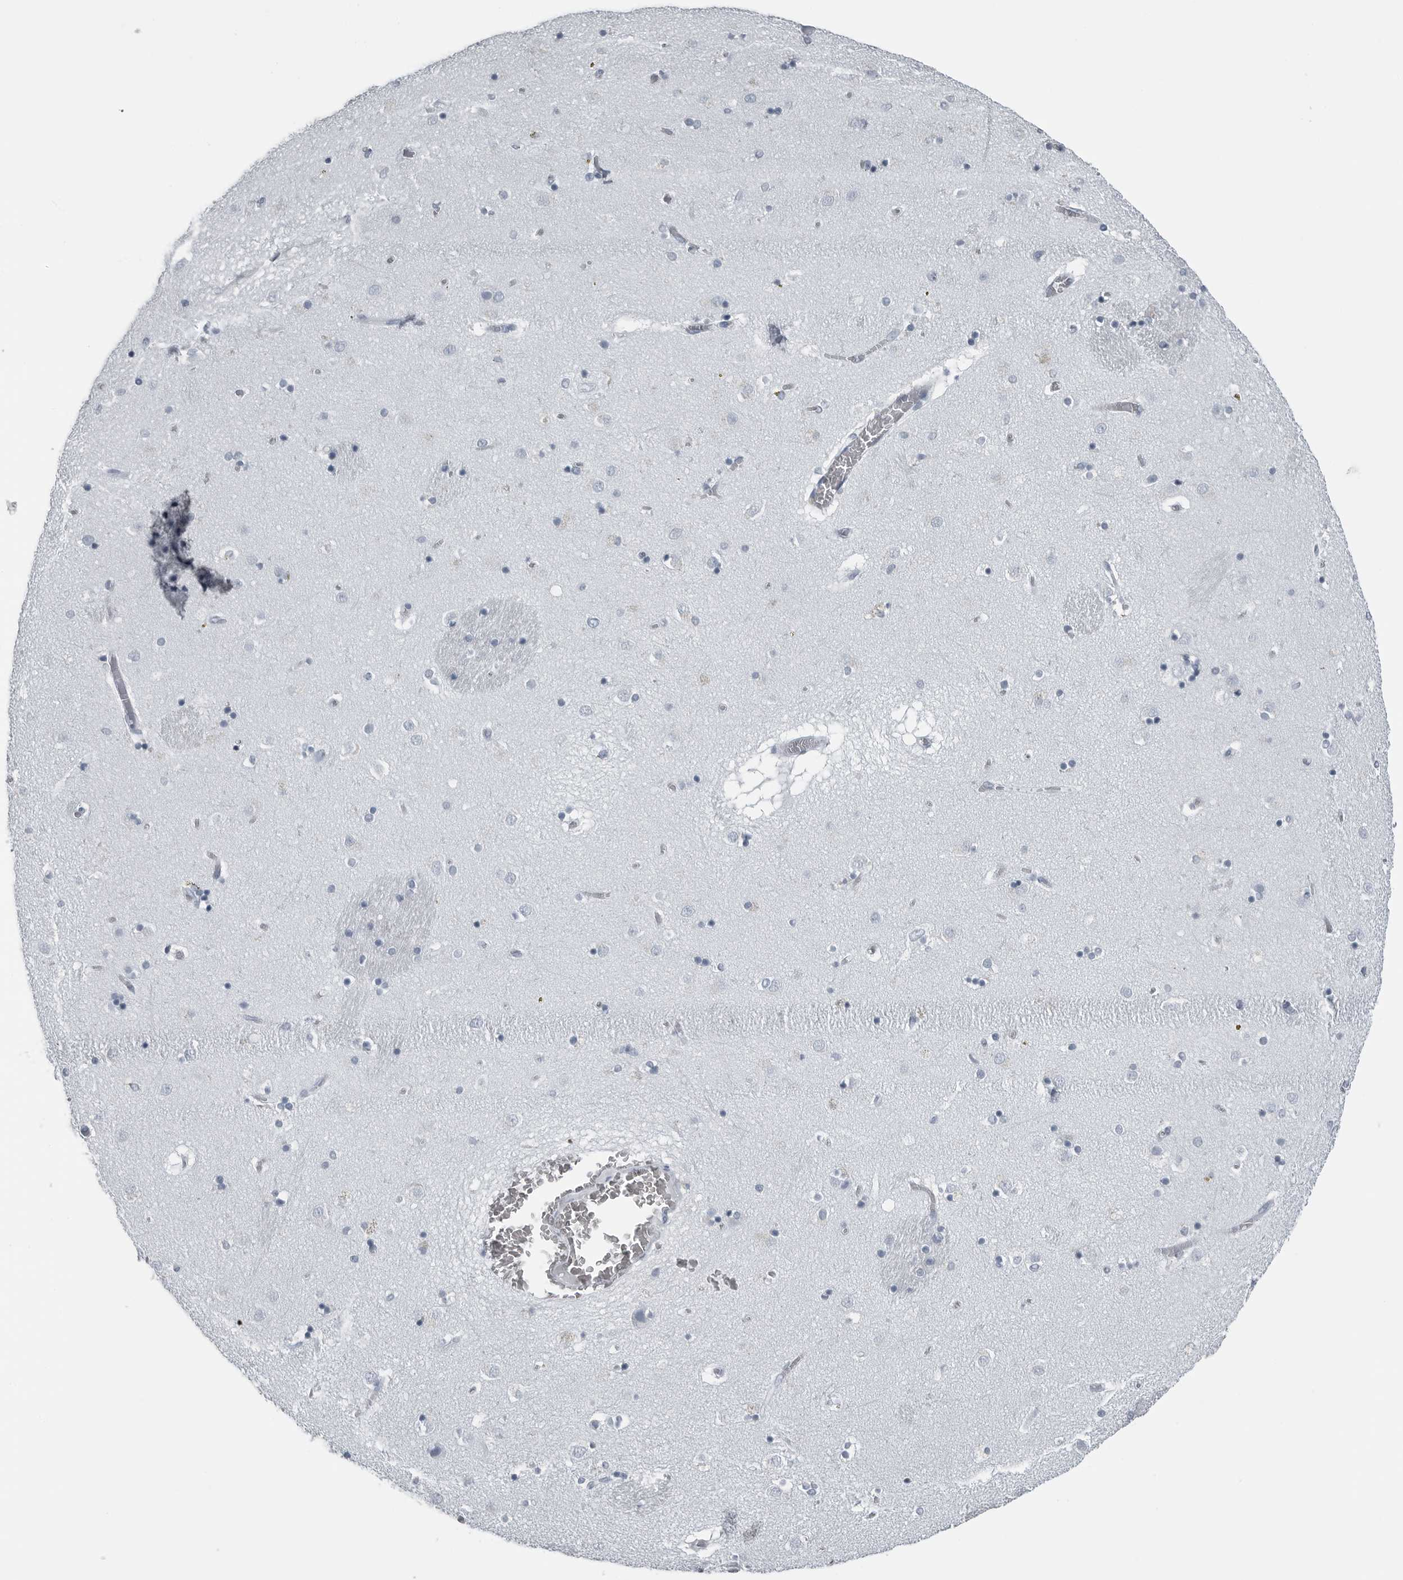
{"staining": {"intensity": "negative", "quantity": "none", "location": "none"}, "tissue": "caudate", "cell_type": "Glial cells", "image_type": "normal", "snomed": [{"axis": "morphology", "description": "Normal tissue, NOS"}, {"axis": "topography", "description": "Lateral ventricle wall"}], "caption": "High power microscopy image of an immunohistochemistry (IHC) histopathology image of benign caudate, revealing no significant expression in glial cells.", "gene": "SPINK1", "patient": {"sex": "male", "age": 70}}